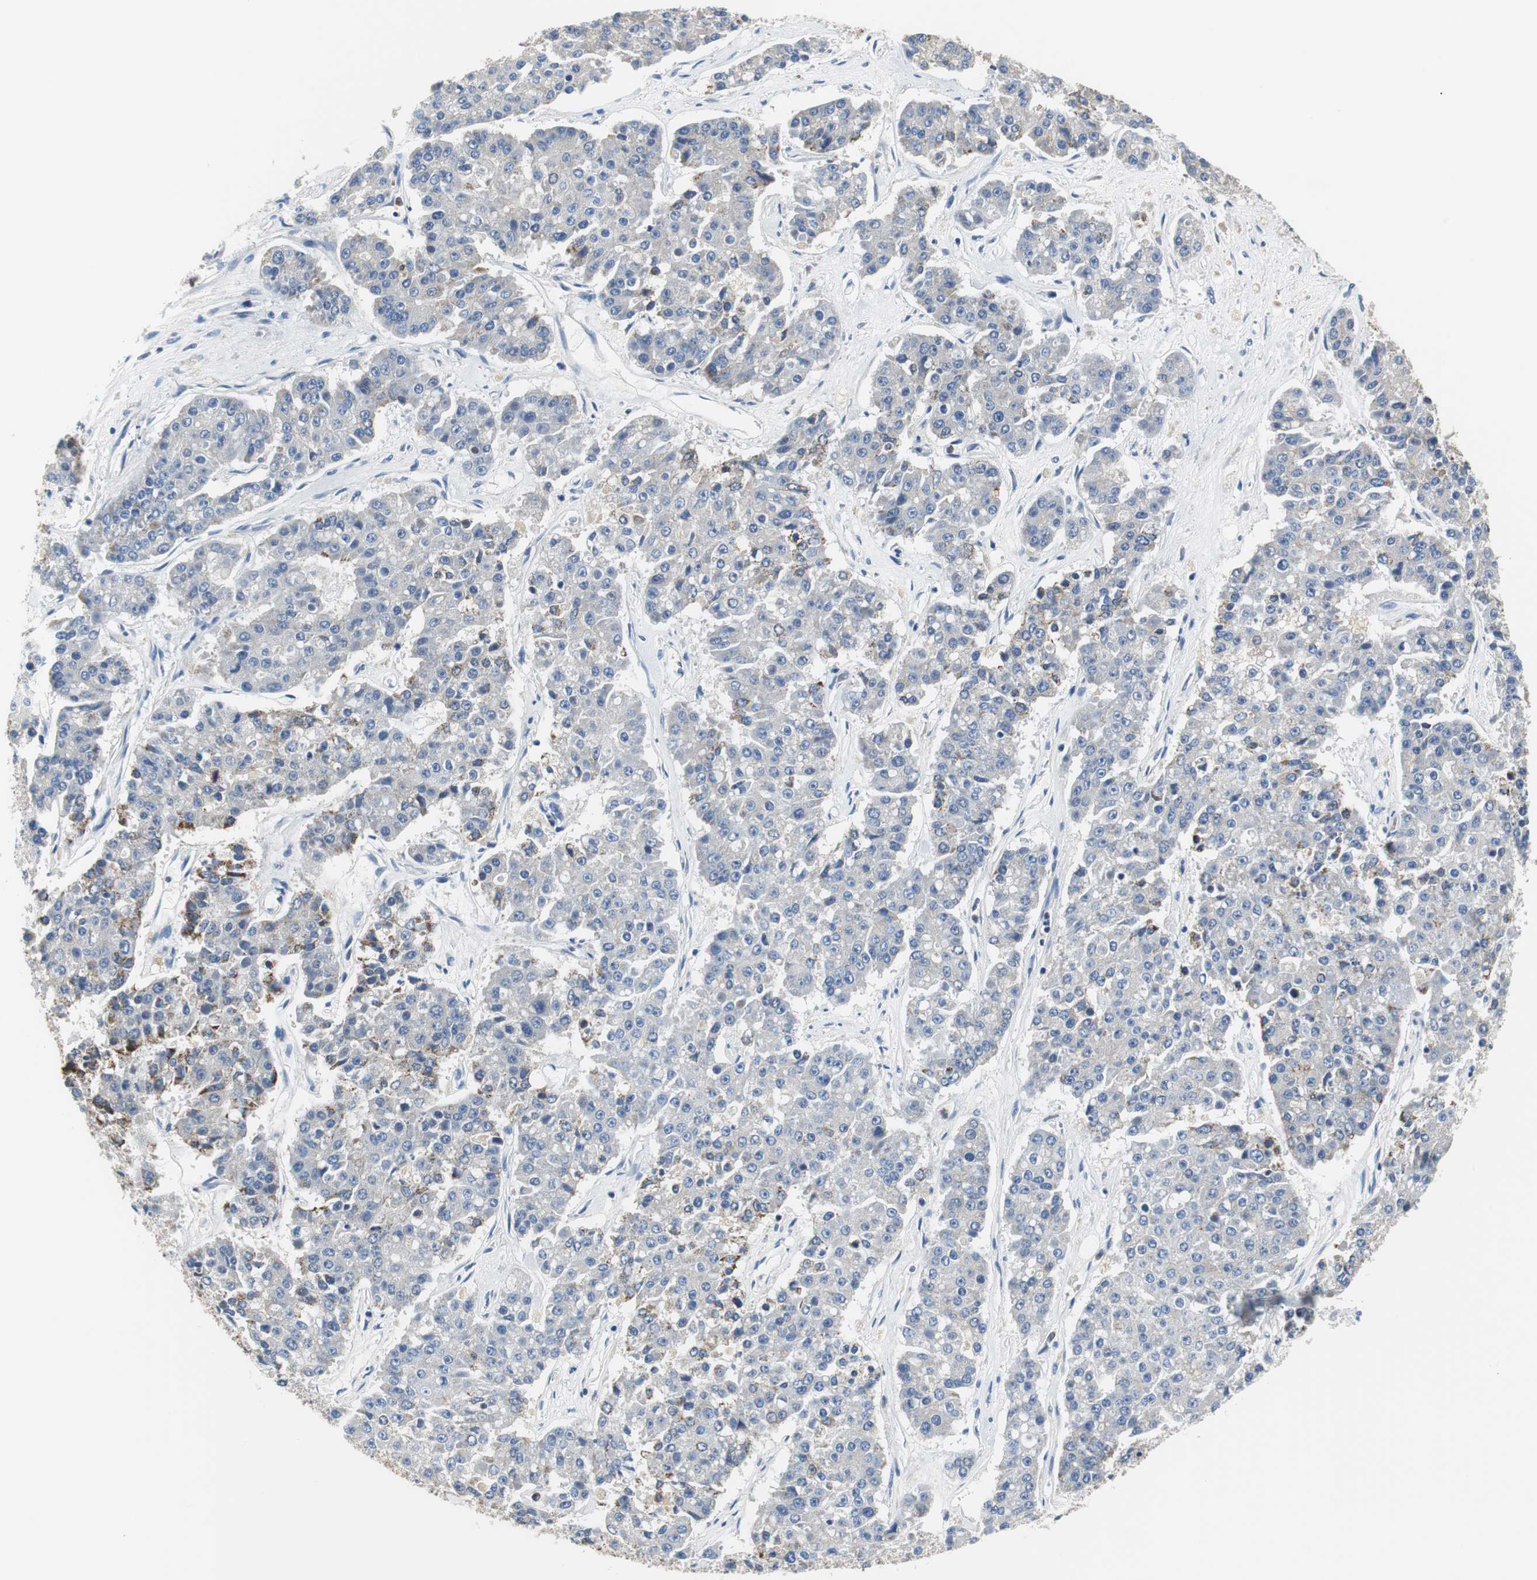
{"staining": {"intensity": "weak", "quantity": "25%-75%", "location": "cytoplasmic/membranous"}, "tissue": "pancreatic cancer", "cell_type": "Tumor cells", "image_type": "cancer", "snomed": [{"axis": "morphology", "description": "Adenocarcinoma, NOS"}, {"axis": "topography", "description": "Pancreas"}], "caption": "Pancreatic adenocarcinoma tissue demonstrates weak cytoplasmic/membranous positivity in about 25%-75% of tumor cells Nuclei are stained in blue.", "gene": "VAMP8", "patient": {"sex": "male", "age": 50}}